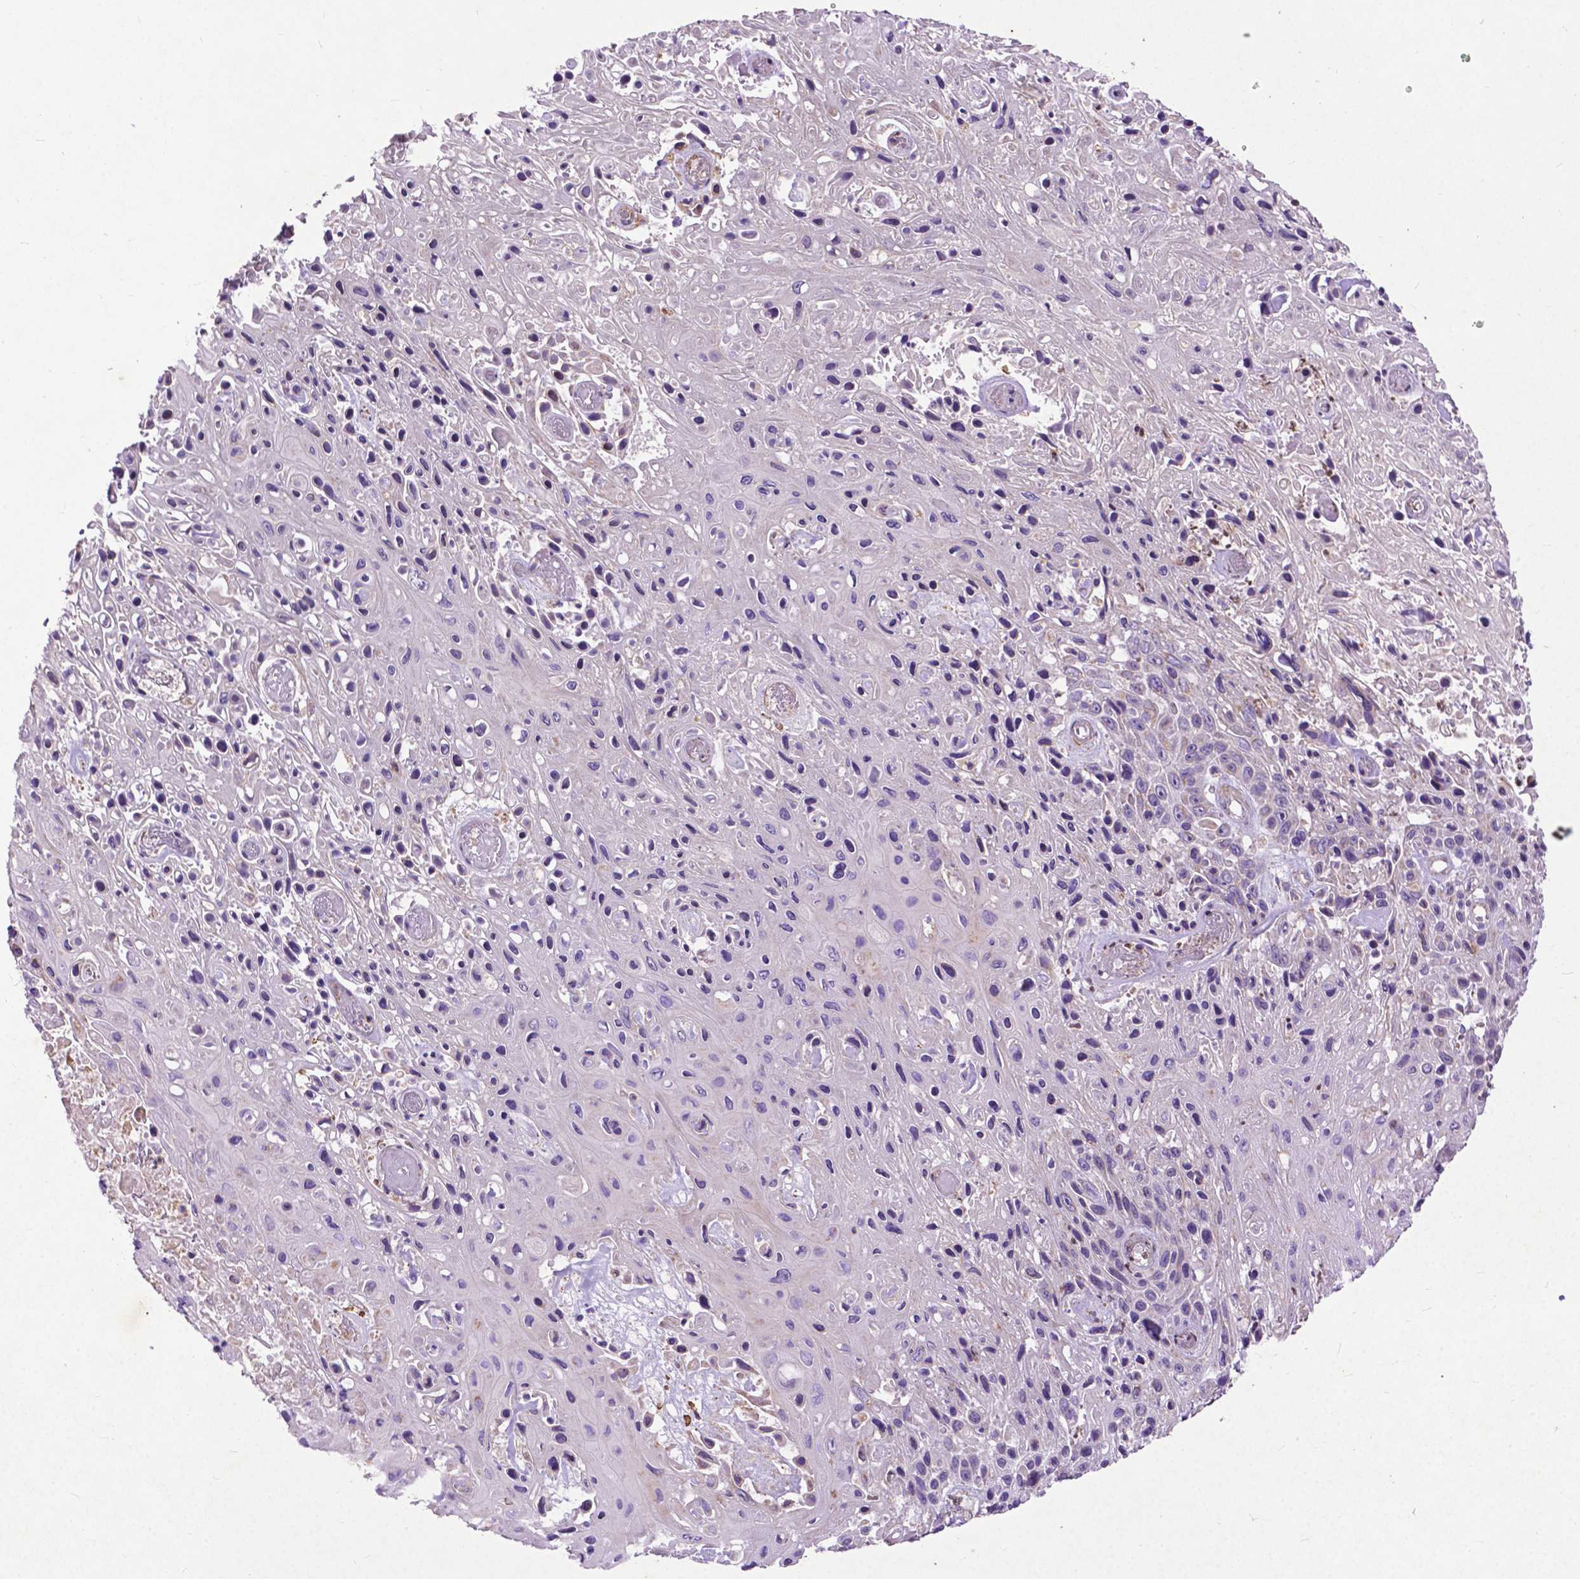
{"staining": {"intensity": "weak", "quantity": "<25%", "location": "cytoplasmic/membranous"}, "tissue": "skin cancer", "cell_type": "Tumor cells", "image_type": "cancer", "snomed": [{"axis": "morphology", "description": "Squamous cell carcinoma, NOS"}, {"axis": "topography", "description": "Skin"}], "caption": "Immunohistochemical staining of human skin cancer (squamous cell carcinoma) displays no significant staining in tumor cells.", "gene": "THEGL", "patient": {"sex": "male", "age": 82}}